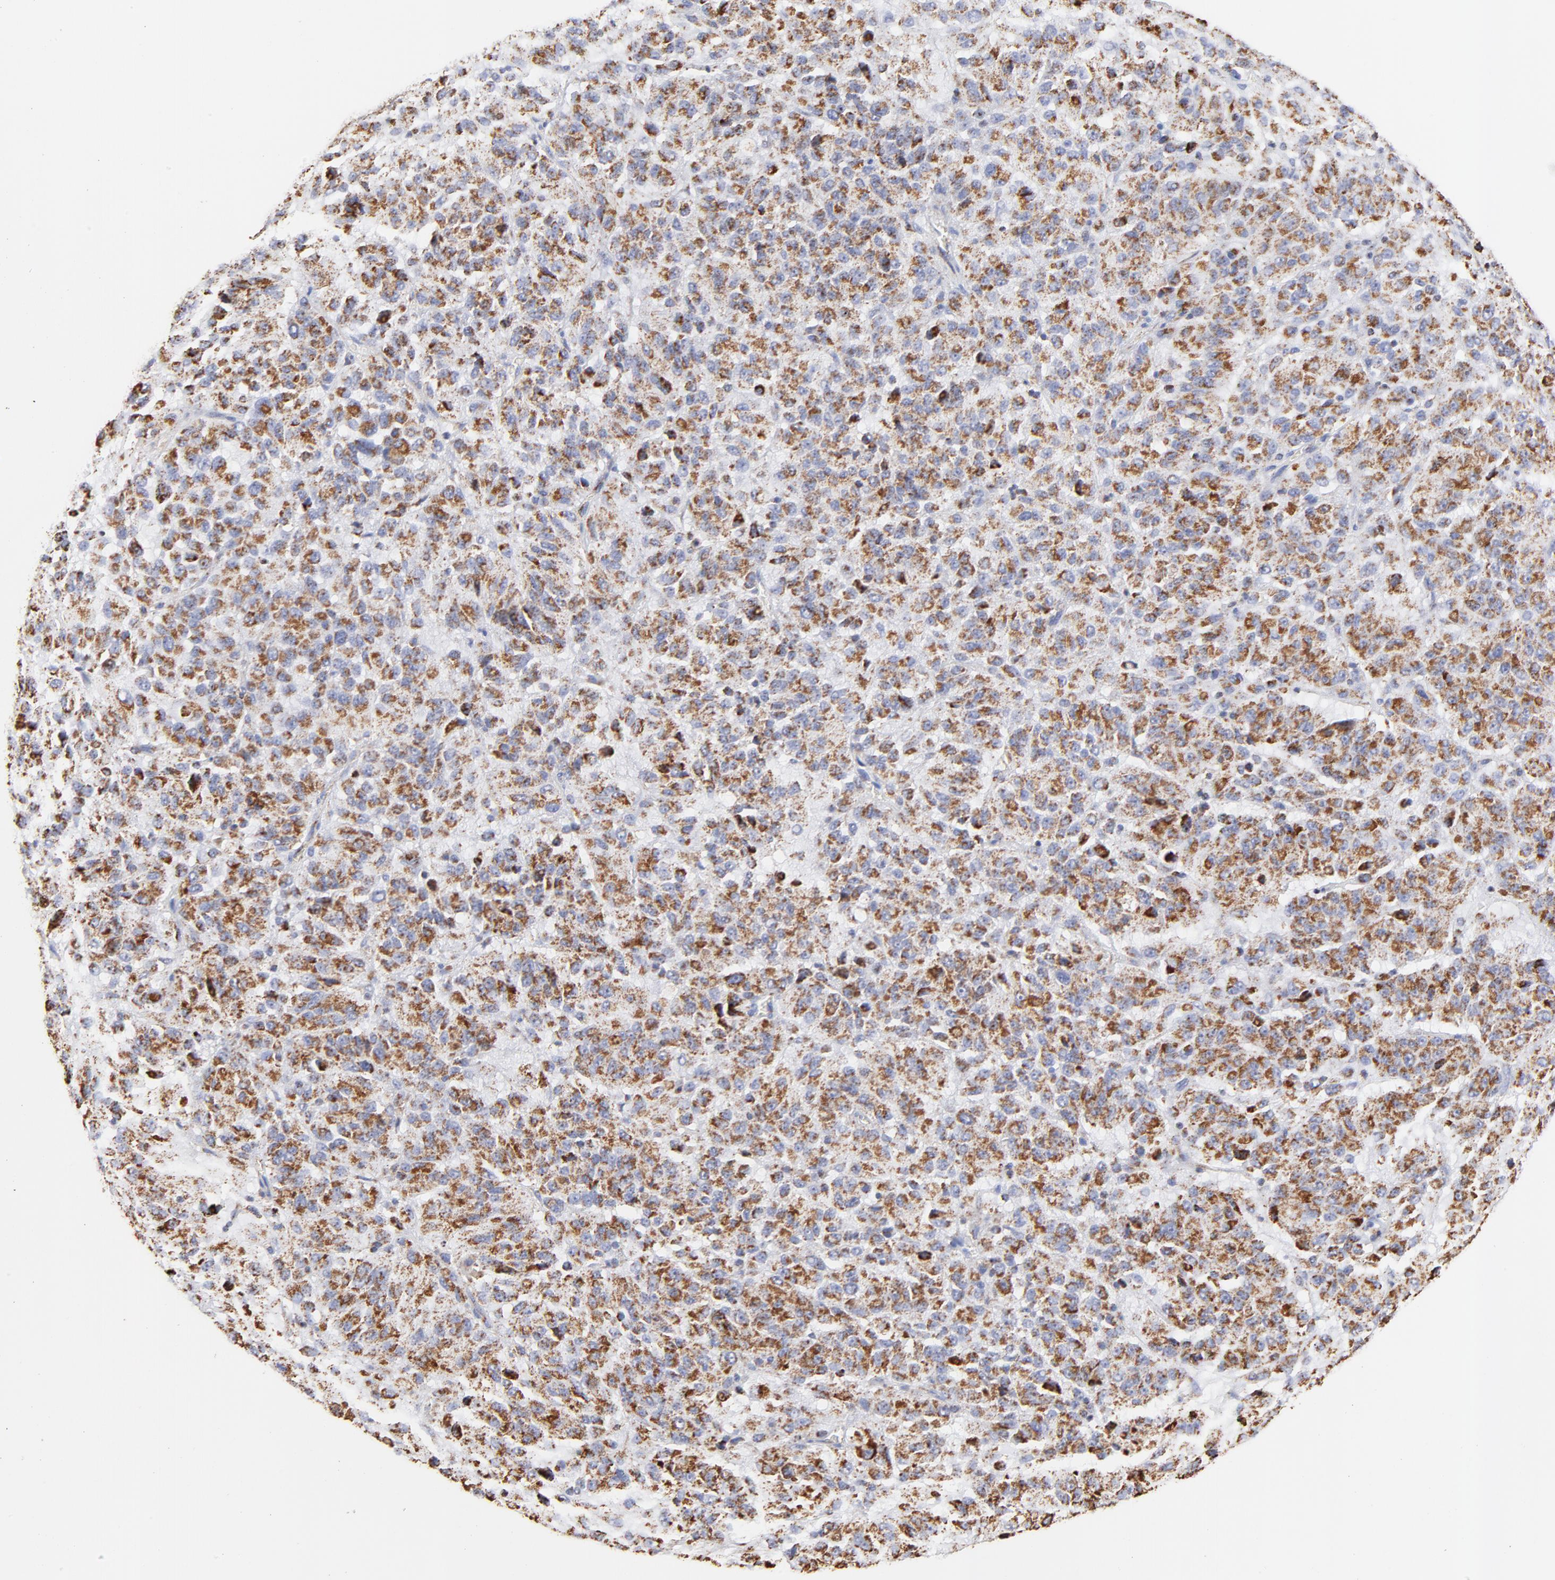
{"staining": {"intensity": "strong", "quantity": ">75%", "location": "cytoplasmic/membranous"}, "tissue": "melanoma", "cell_type": "Tumor cells", "image_type": "cancer", "snomed": [{"axis": "morphology", "description": "Malignant melanoma, Metastatic site"}, {"axis": "topography", "description": "Lung"}], "caption": "Brown immunohistochemical staining in malignant melanoma (metastatic site) demonstrates strong cytoplasmic/membranous staining in approximately >75% of tumor cells. (brown staining indicates protein expression, while blue staining denotes nuclei).", "gene": "COX4I1", "patient": {"sex": "male", "age": 64}}